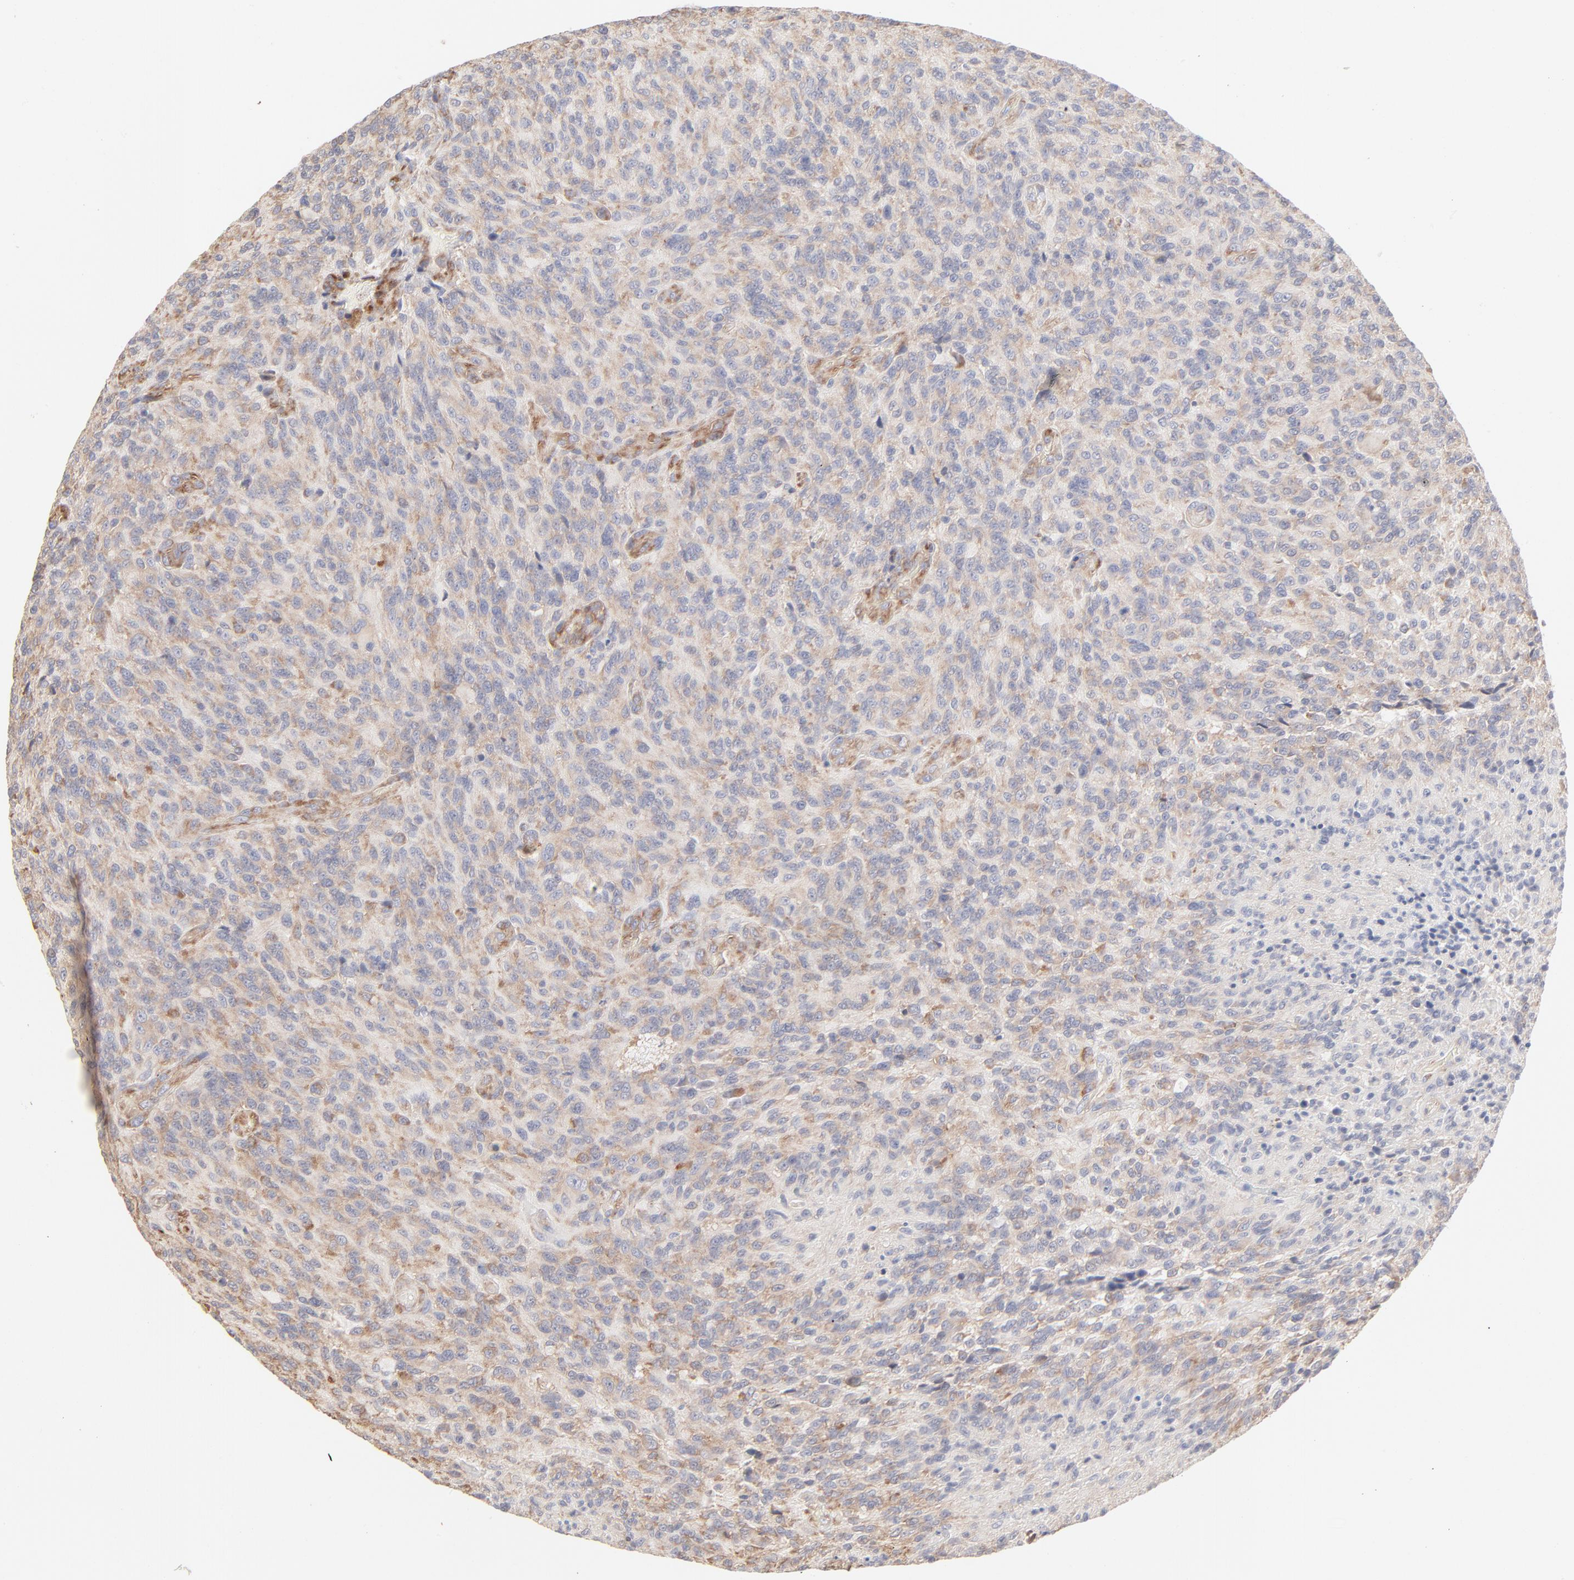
{"staining": {"intensity": "moderate", "quantity": "25%-75%", "location": "cytoplasmic/membranous"}, "tissue": "glioma", "cell_type": "Tumor cells", "image_type": "cancer", "snomed": [{"axis": "morphology", "description": "Normal tissue, NOS"}, {"axis": "morphology", "description": "Glioma, malignant, High grade"}, {"axis": "topography", "description": "Cerebral cortex"}], "caption": "Glioma was stained to show a protein in brown. There is medium levels of moderate cytoplasmic/membranous positivity in about 25%-75% of tumor cells.", "gene": "RPS21", "patient": {"sex": "male", "age": 56}}